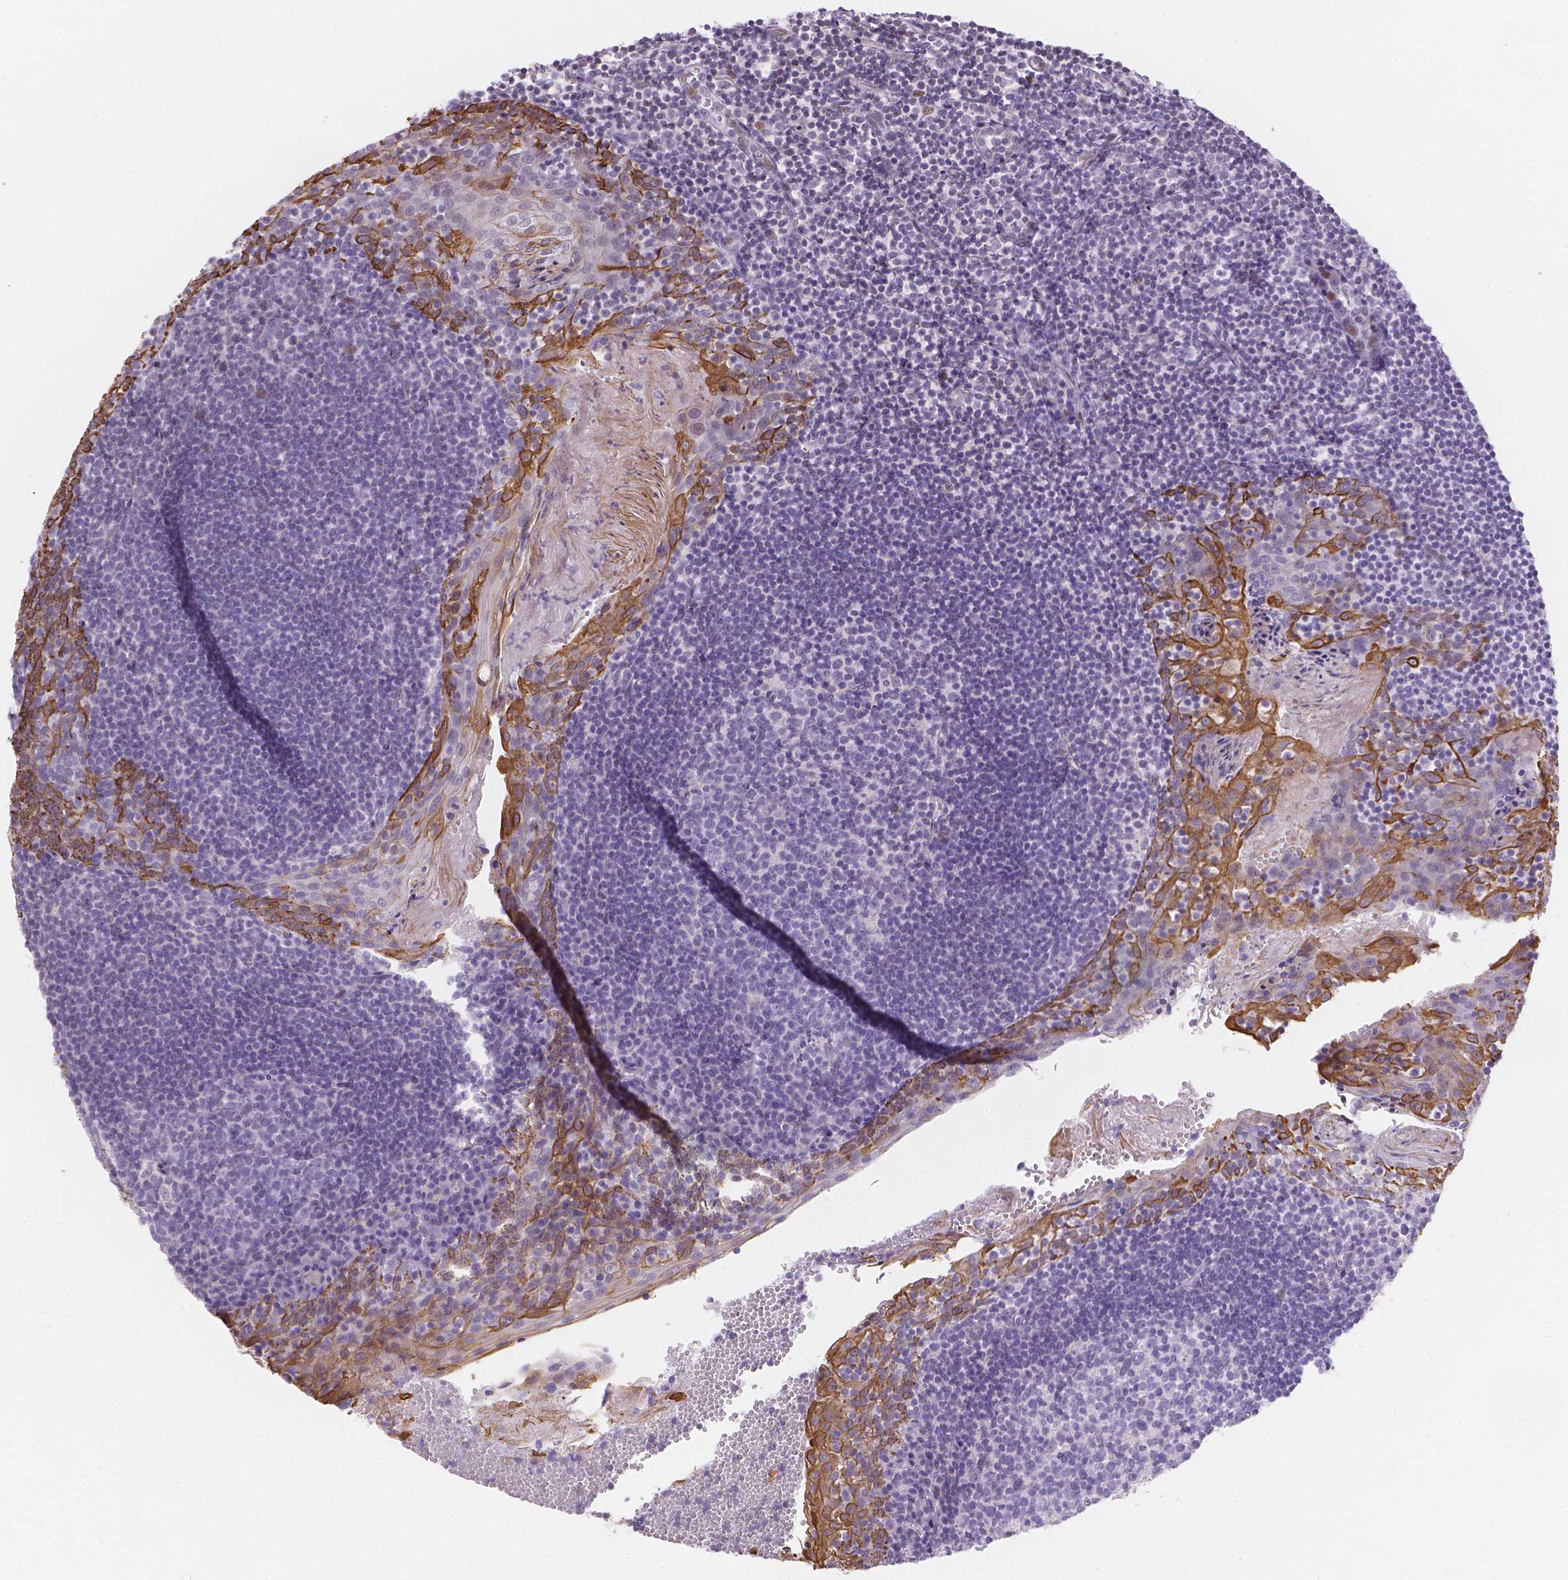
{"staining": {"intensity": "negative", "quantity": "none", "location": "none"}, "tissue": "lymph node", "cell_type": "Germinal center cells", "image_type": "normal", "snomed": [{"axis": "morphology", "description": "Normal tissue, NOS"}, {"axis": "topography", "description": "Lymph node"}], "caption": "DAB (3,3'-diaminobenzidine) immunohistochemical staining of unremarkable lymph node exhibits no significant positivity in germinal center cells.", "gene": "DMWD", "patient": {"sex": "female", "age": 21}}